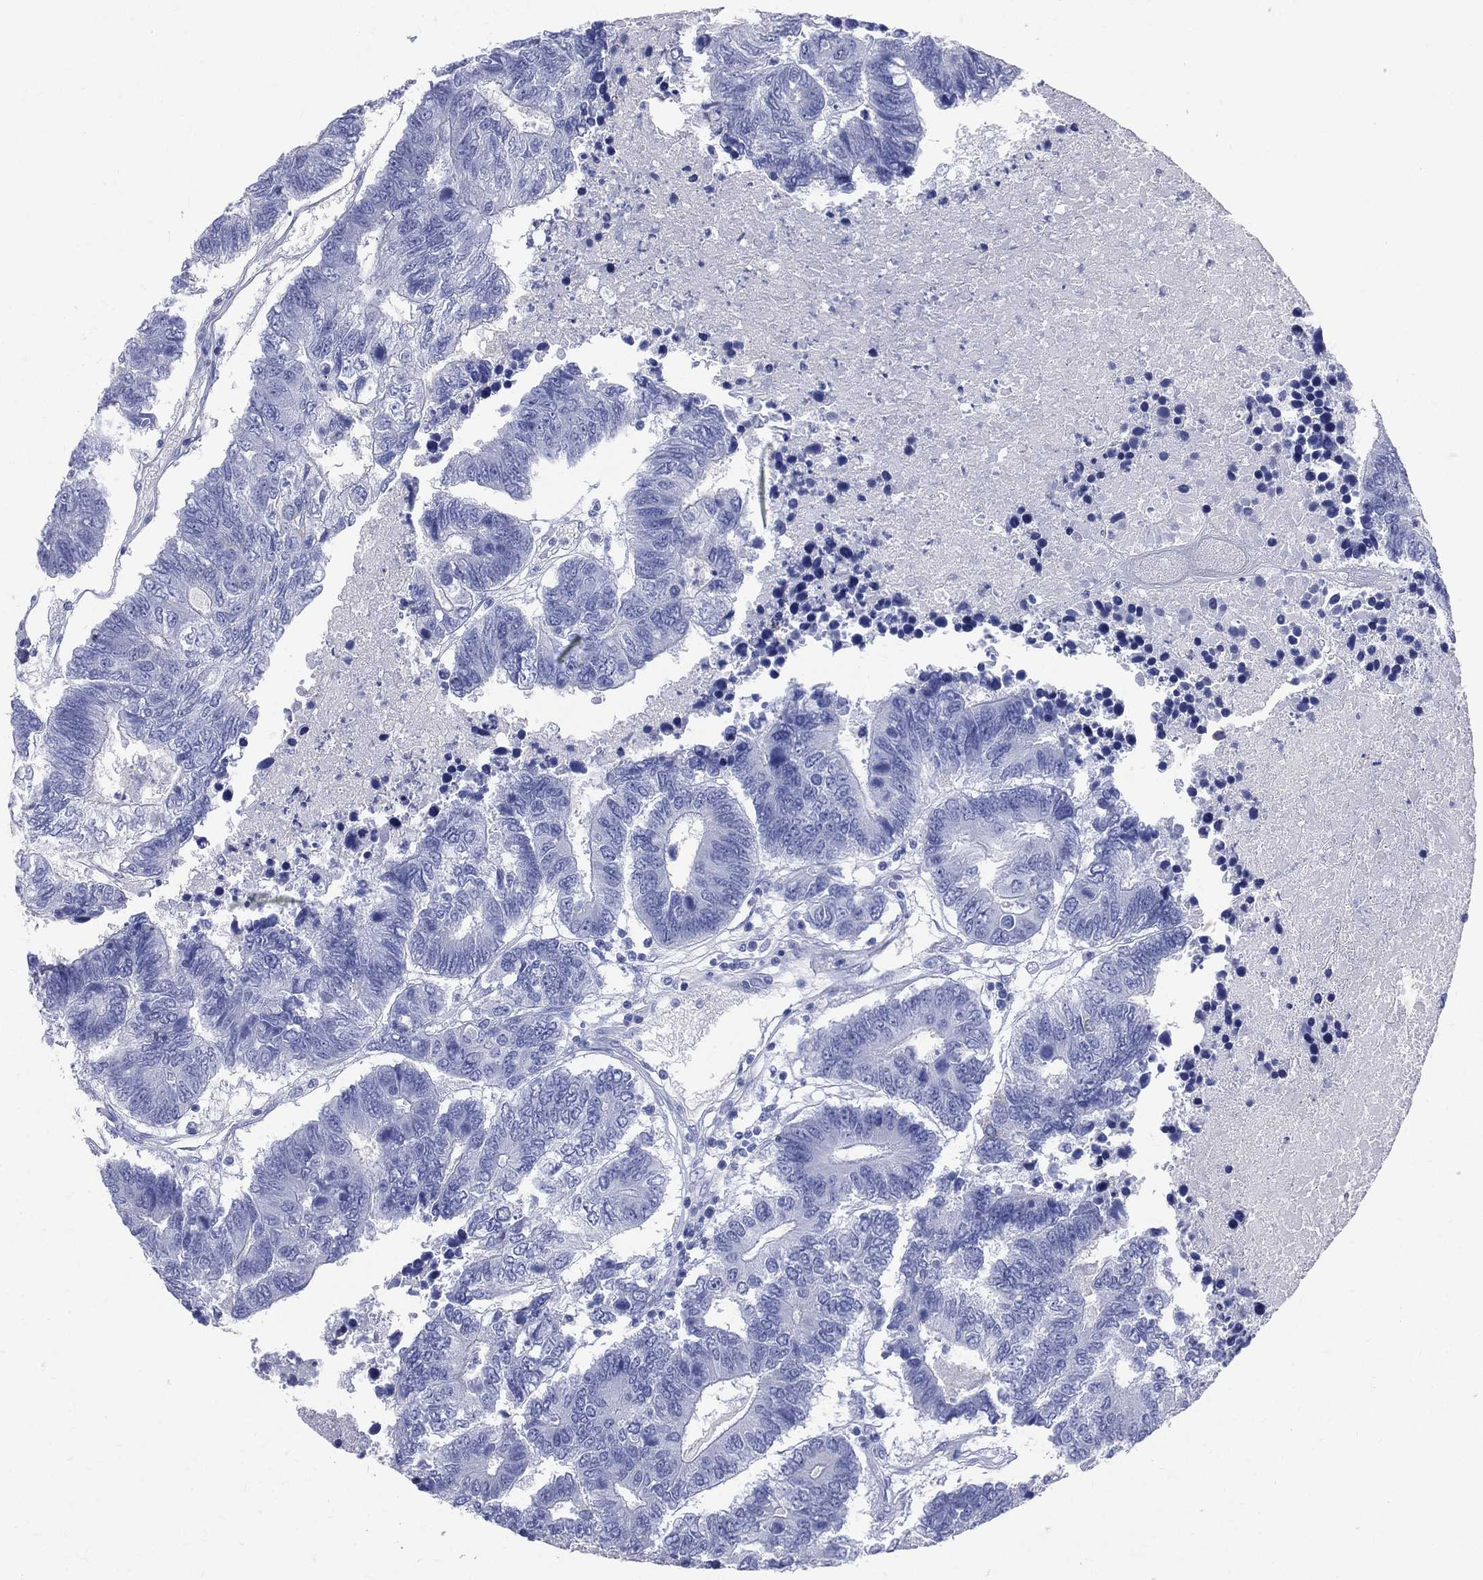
{"staining": {"intensity": "negative", "quantity": "none", "location": "none"}, "tissue": "colorectal cancer", "cell_type": "Tumor cells", "image_type": "cancer", "snomed": [{"axis": "morphology", "description": "Adenocarcinoma, NOS"}, {"axis": "topography", "description": "Colon"}], "caption": "High power microscopy photomicrograph of an IHC histopathology image of colorectal adenocarcinoma, revealing no significant staining in tumor cells. The staining is performed using DAB brown chromogen with nuclei counter-stained in using hematoxylin.", "gene": "SYP", "patient": {"sex": "female", "age": 48}}